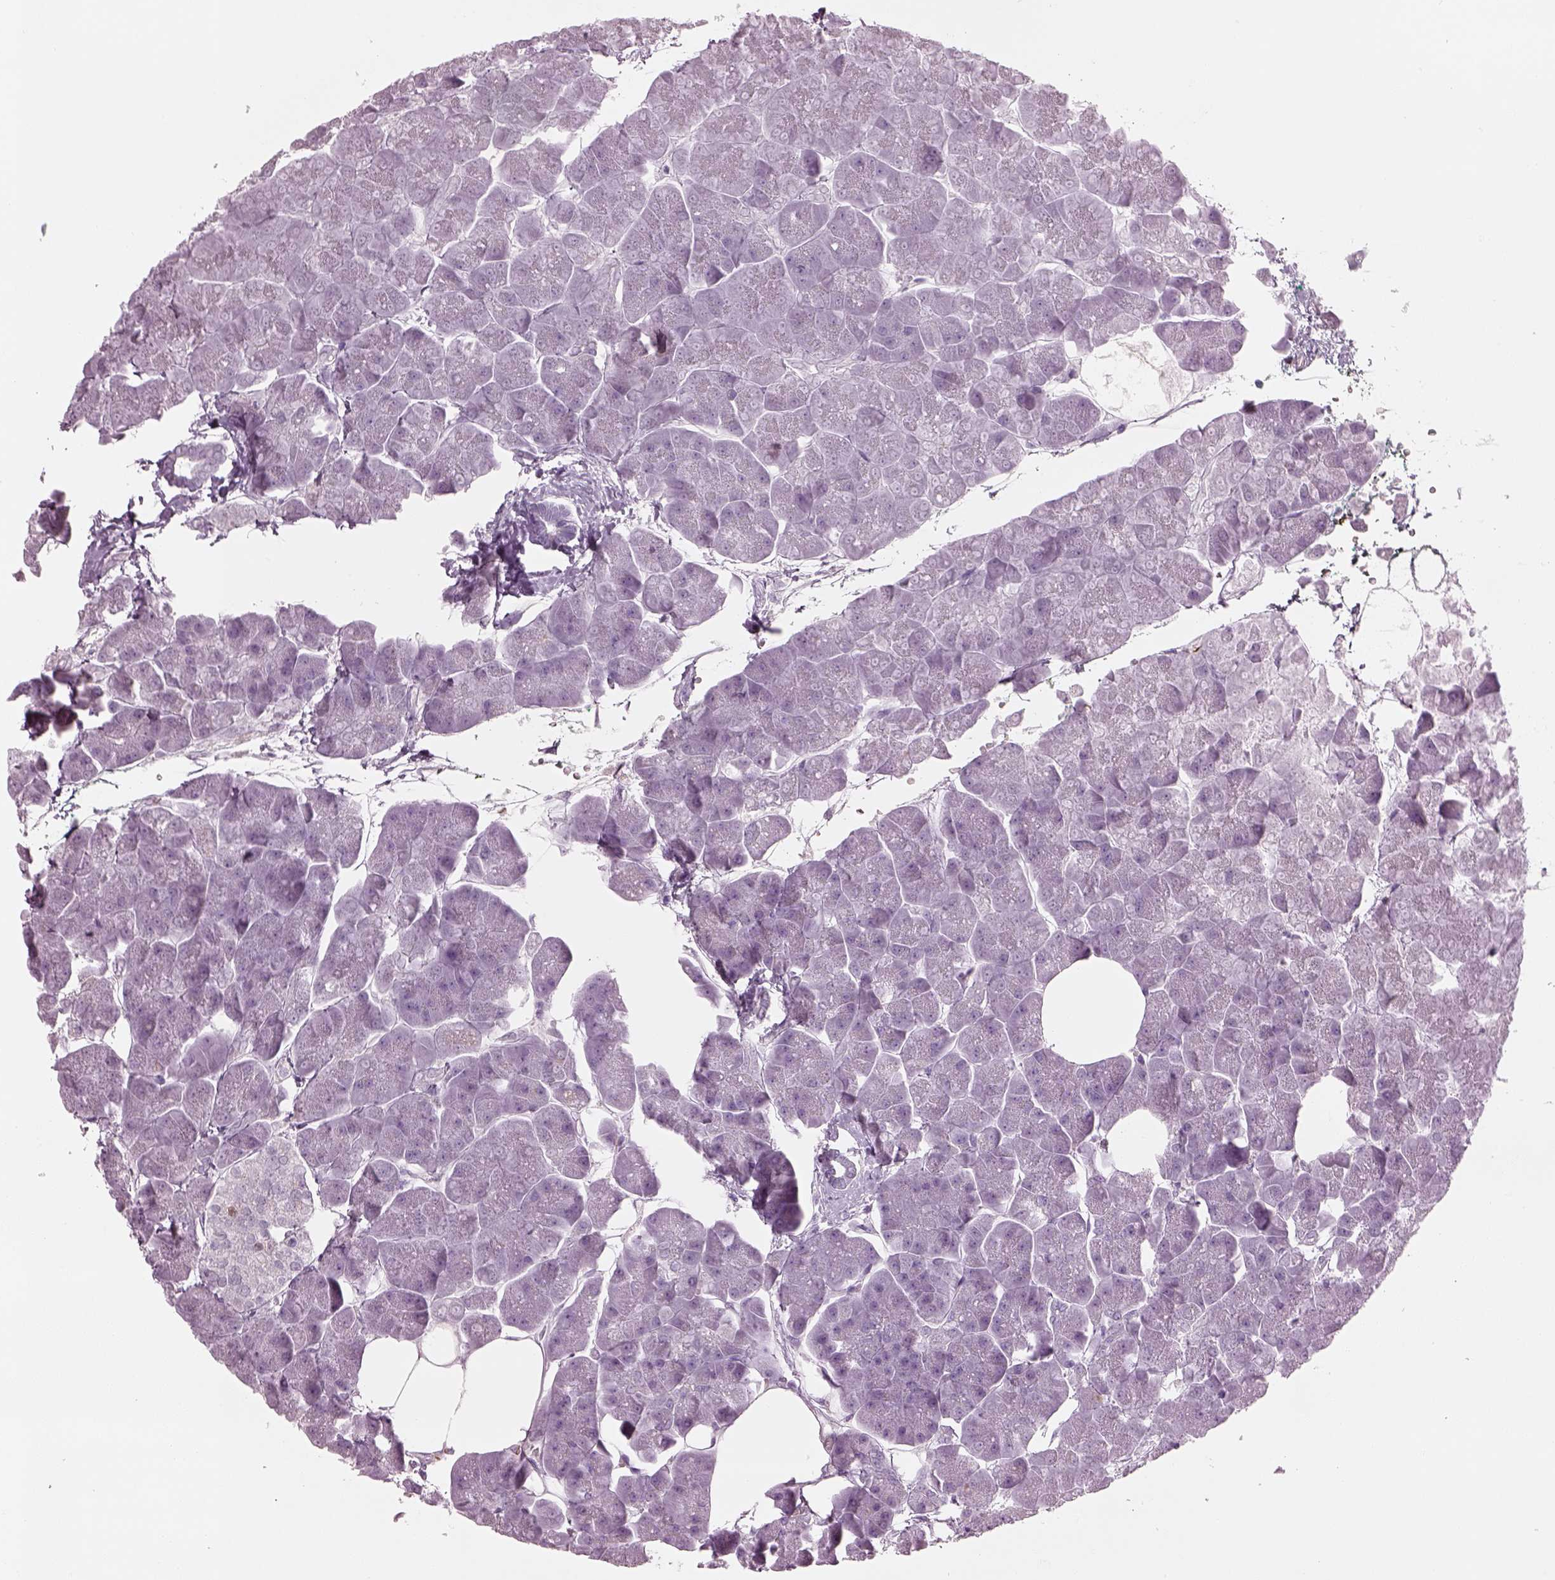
{"staining": {"intensity": "negative", "quantity": "none", "location": "none"}, "tissue": "pancreas", "cell_type": "Exocrine glandular cells", "image_type": "normal", "snomed": [{"axis": "morphology", "description": "Normal tissue, NOS"}, {"axis": "topography", "description": "Adipose tissue"}, {"axis": "topography", "description": "Pancreas"}, {"axis": "topography", "description": "Peripheral nerve tissue"}], "caption": "Pancreas stained for a protein using IHC reveals no positivity exocrine glandular cells.", "gene": "PRR9", "patient": {"sex": "female", "age": 58}}